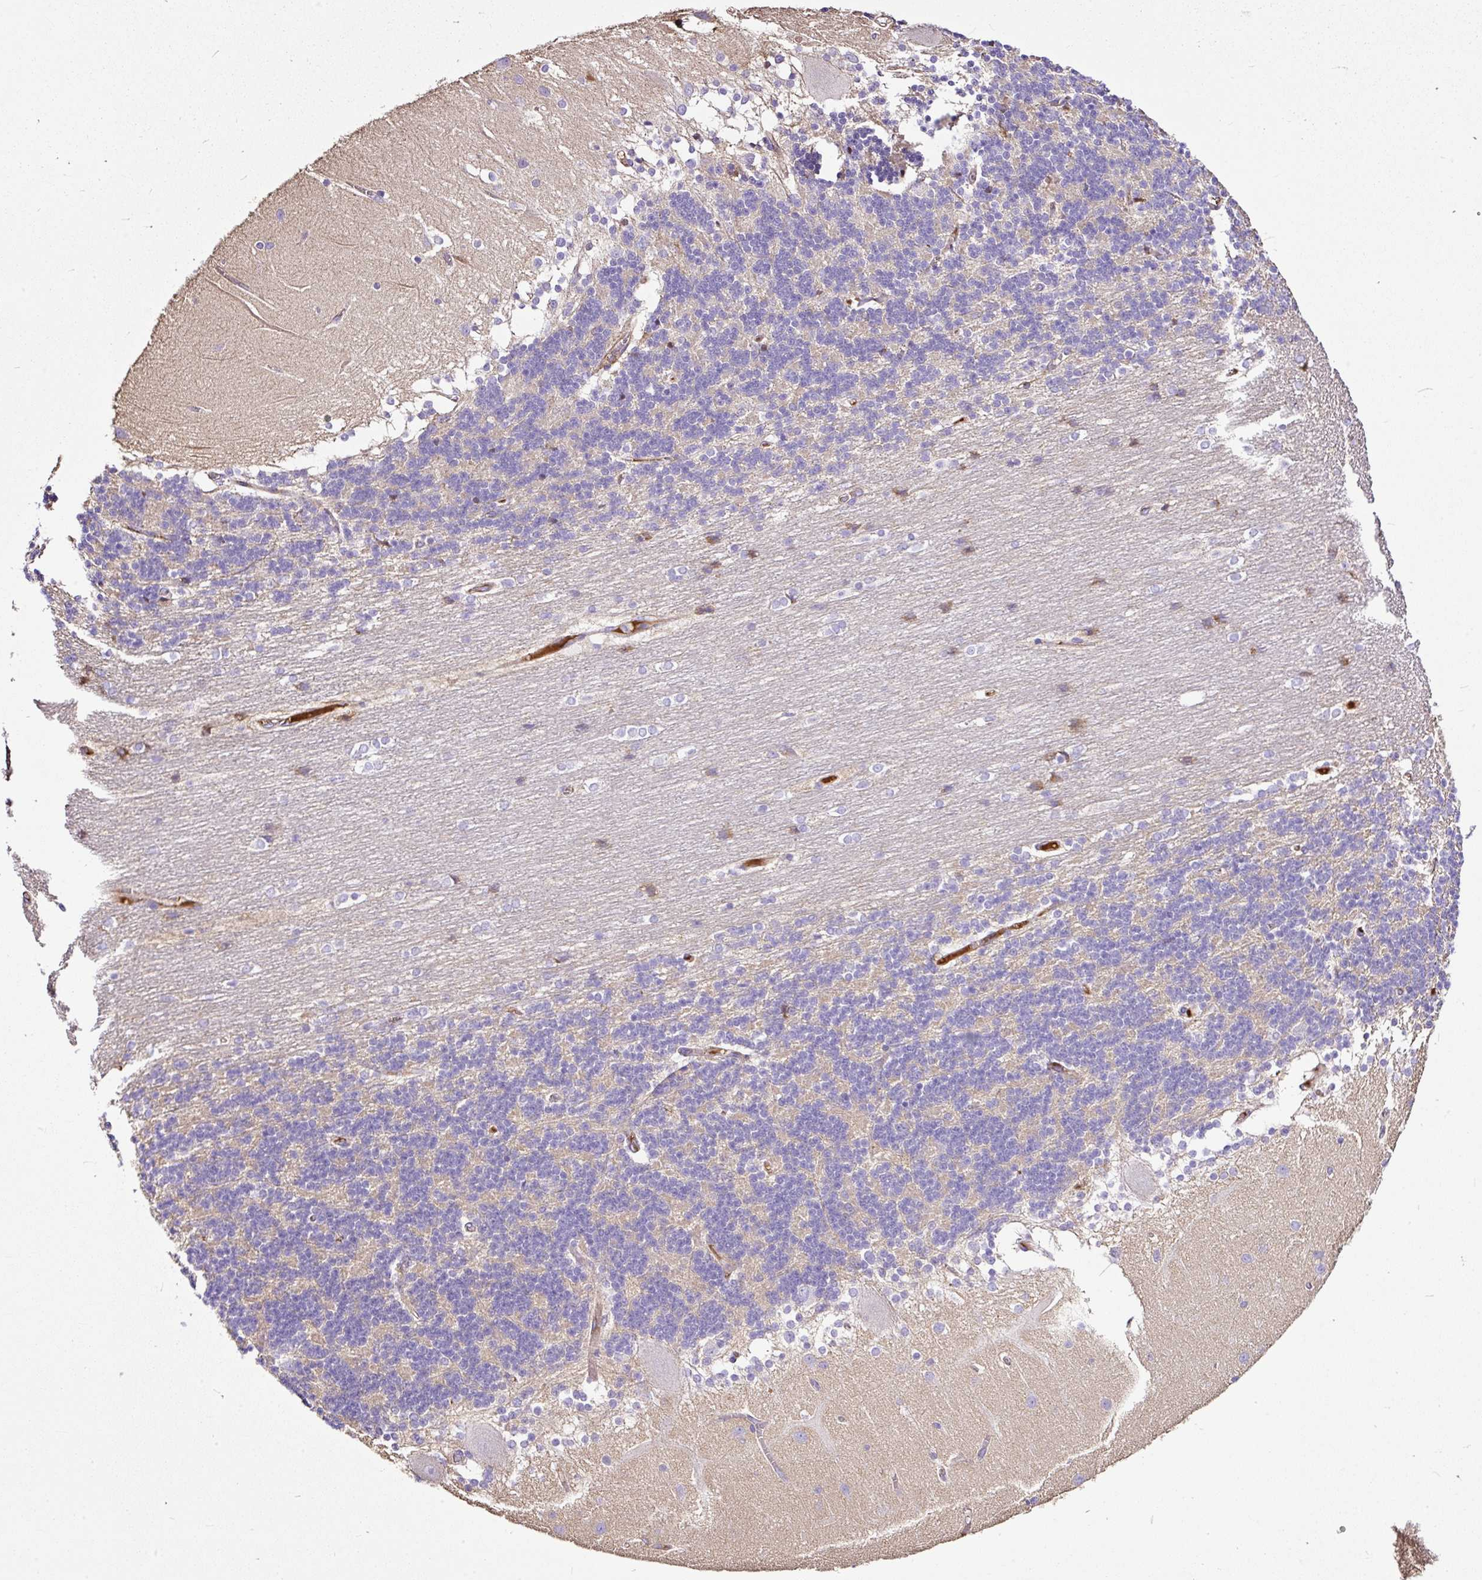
{"staining": {"intensity": "negative", "quantity": "none", "location": "none"}, "tissue": "cerebellum", "cell_type": "Cells in granular layer", "image_type": "normal", "snomed": [{"axis": "morphology", "description": "Normal tissue, NOS"}, {"axis": "topography", "description": "Cerebellum"}], "caption": "A high-resolution histopathology image shows immunohistochemistry staining of benign cerebellum, which exhibits no significant expression in cells in granular layer. (Brightfield microscopy of DAB immunohistochemistry at high magnification).", "gene": "CLEC3B", "patient": {"sex": "female", "age": 54}}